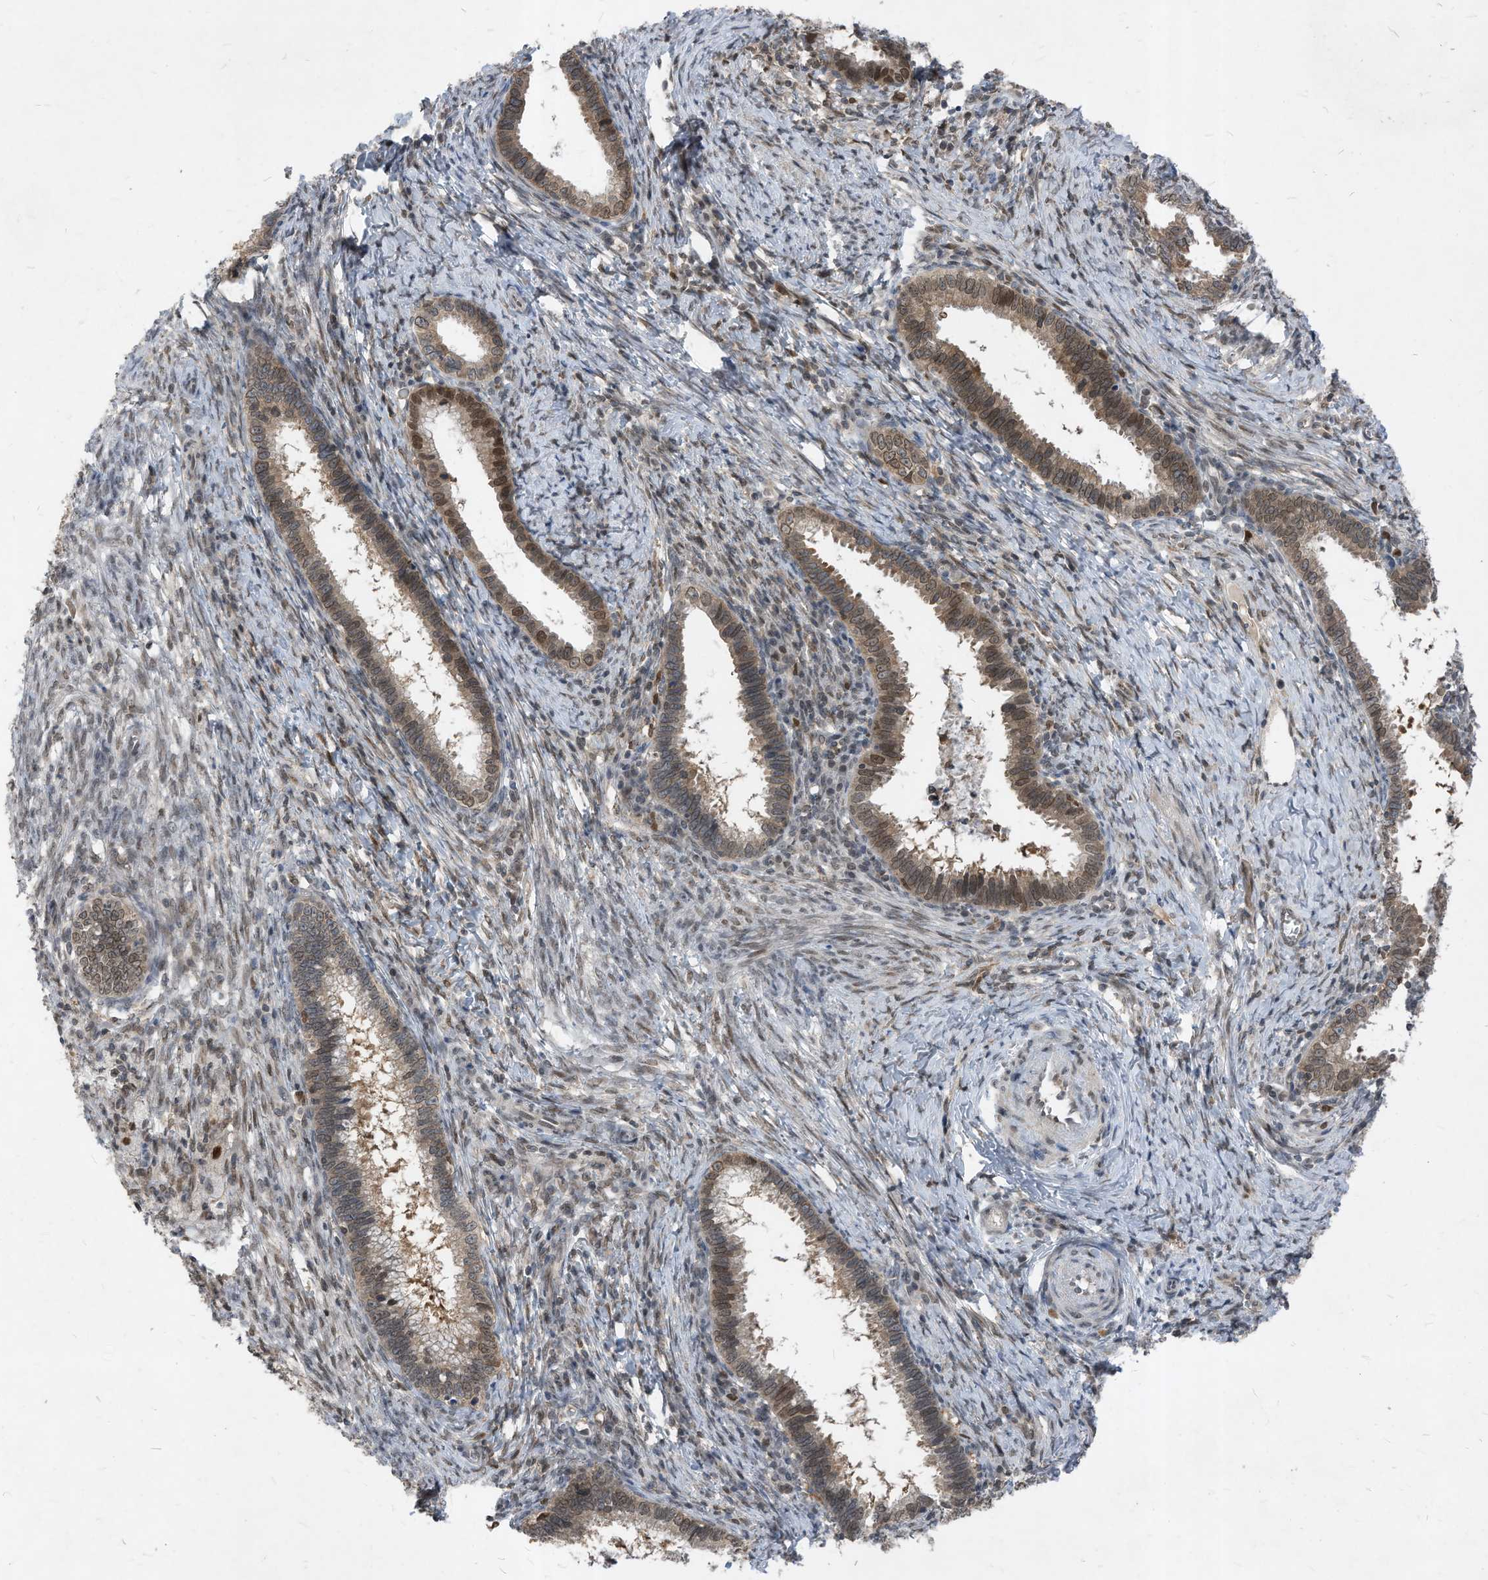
{"staining": {"intensity": "moderate", "quantity": ">75%", "location": "cytoplasmic/membranous,nuclear"}, "tissue": "cervical cancer", "cell_type": "Tumor cells", "image_type": "cancer", "snomed": [{"axis": "morphology", "description": "Adenocarcinoma, NOS"}, {"axis": "topography", "description": "Cervix"}], "caption": "Immunohistochemistry of human cervical adenocarcinoma displays medium levels of moderate cytoplasmic/membranous and nuclear positivity in approximately >75% of tumor cells.", "gene": "KPNB1", "patient": {"sex": "female", "age": 36}}